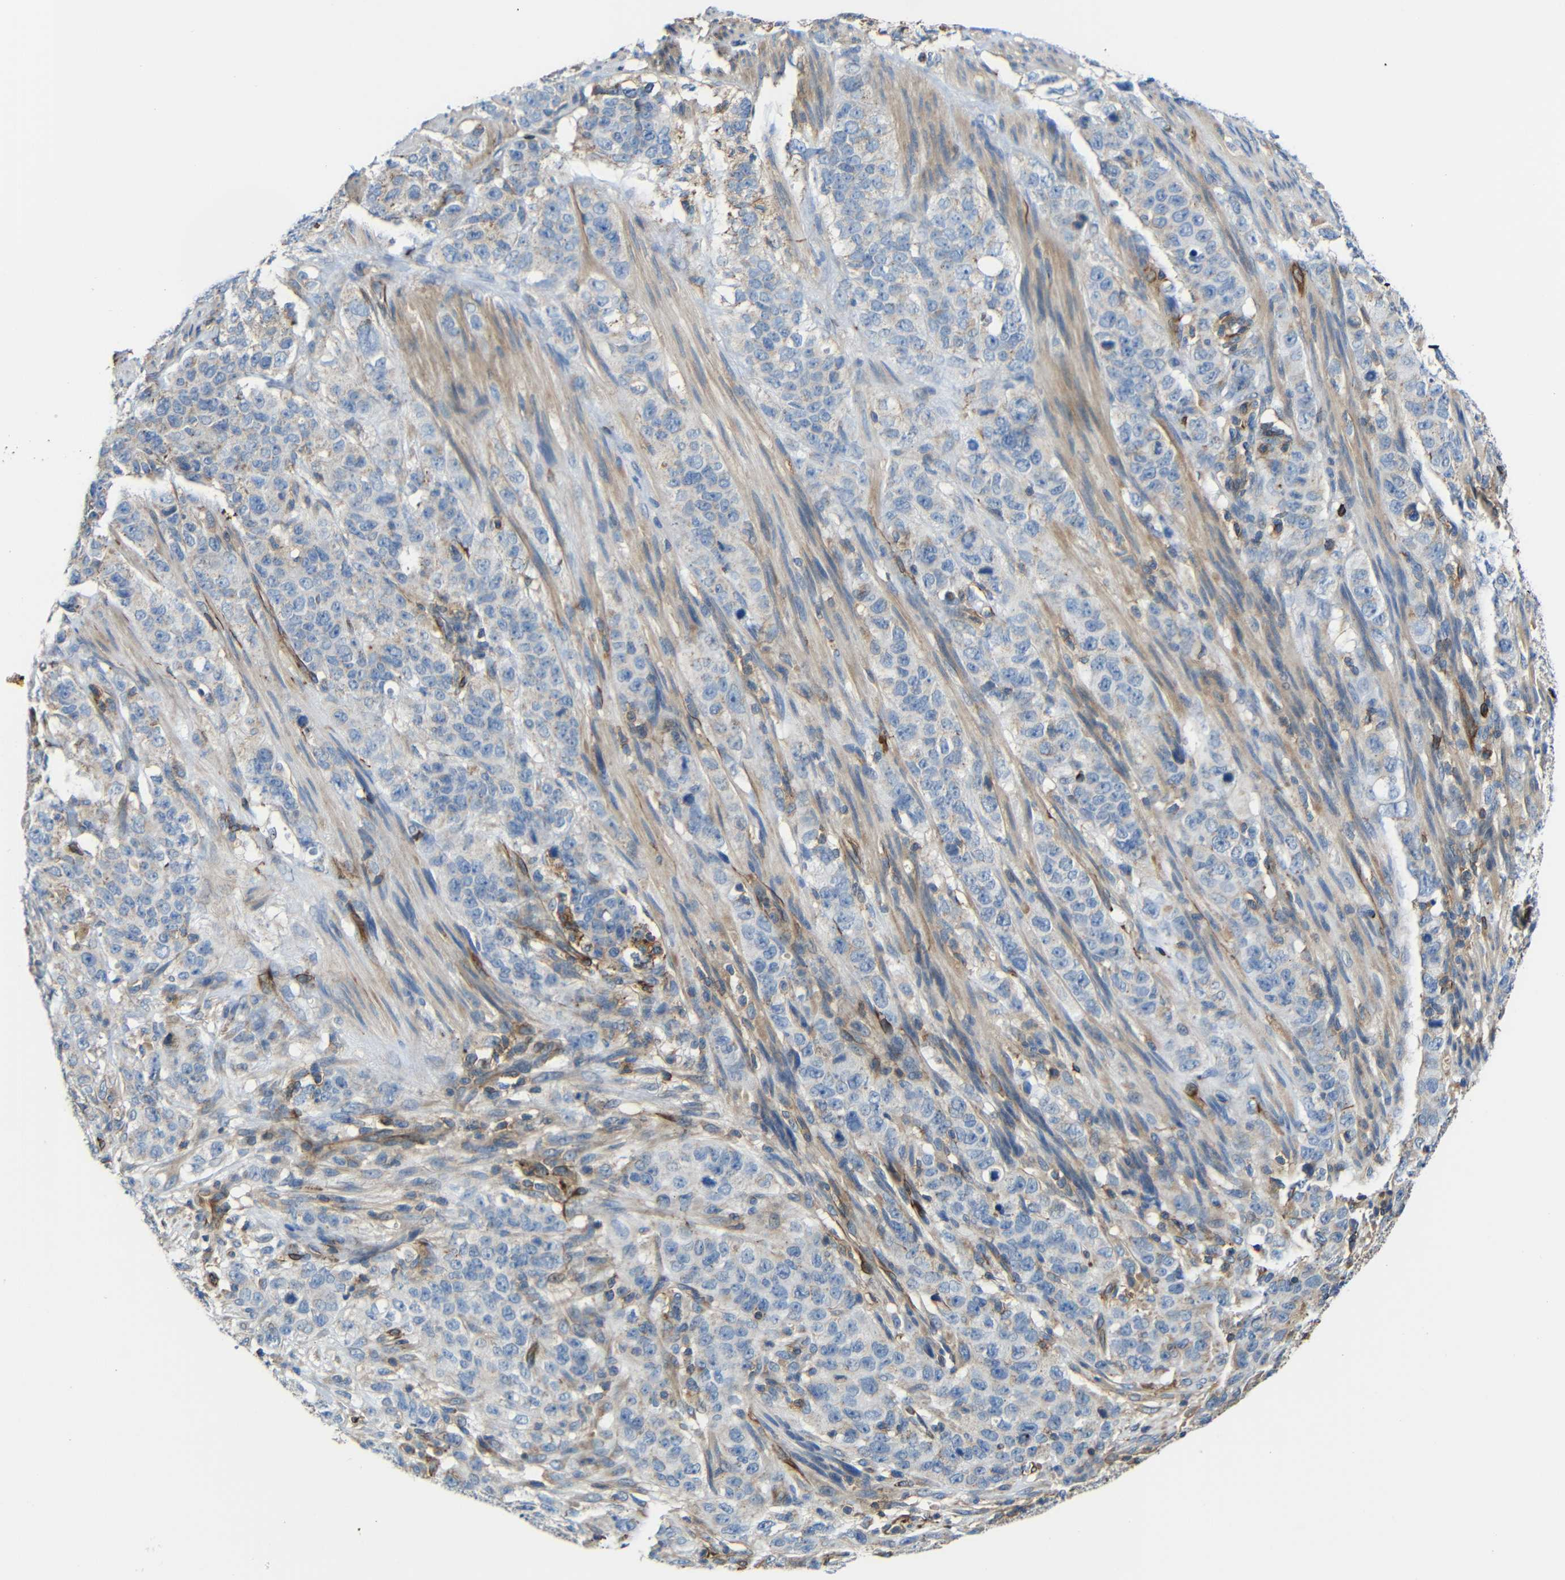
{"staining": {"intensity": "weak", "quantity": "<25%", "location": "cytoplasmic/membranous"}, "tissue": "stomach cancer", "cell_type": "Tumor cells", "image_type": "cancer", "snomed": [{"axis": "morphology", "description": "Adenocarcinoma, NOS"}, {"axis": "topography", "description": "Stomach"}], "caption": "Immunohistochemical staining of human stomach adenocarcinoma reveals no significant expression in tumor cells. (Stains: DAB (3,3'-diaminobenzidine) immunohistochemistry (IHC) with hematoxylin counter stain, Microscopy: brightfield microscopy at high magnification).", "gene": "IGSF10", "patient": {"sex": "male", "age": 48}}